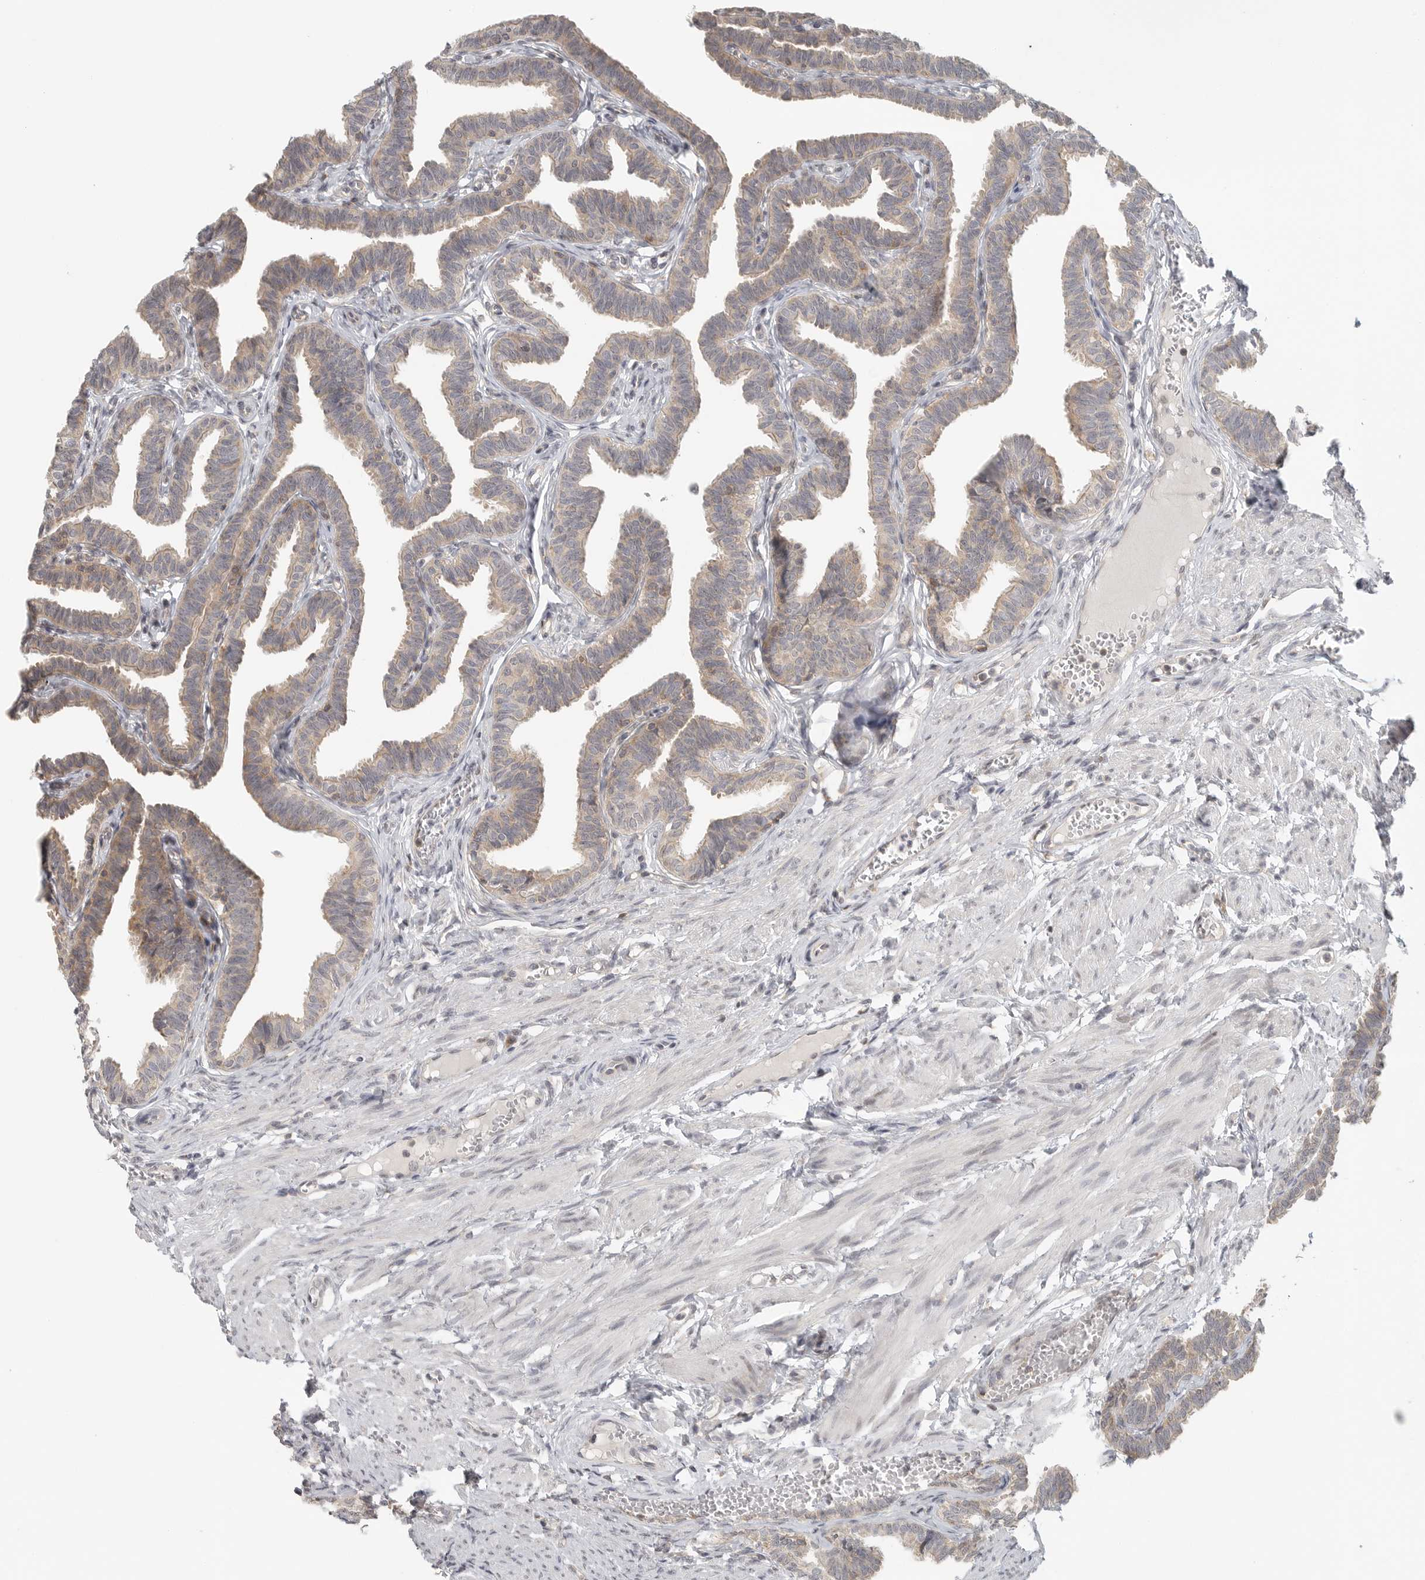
{"staining": {"intensity": "moderate", "quantity": "25%-75%", "location": "cytoplasmic/membranous"}, "tissue": "fallopian tube", "cell_type": "Glandular cells", "image_type": "normal", "snomed": [{"axis": "morphology", "description": "Normal tissue, NOS"}, {"axis": "topography", "description": "Fallopian tube"}, {"axis": "topography", "description": "Ovary"}], "caption": "A medium amount of moderate cytoplasmic/membranous expression is present in about 25%-75% of glandular cells in normal fallopian tube.", "gene": "HDAC6", "patient": {"sex": "female", "age": 23}}